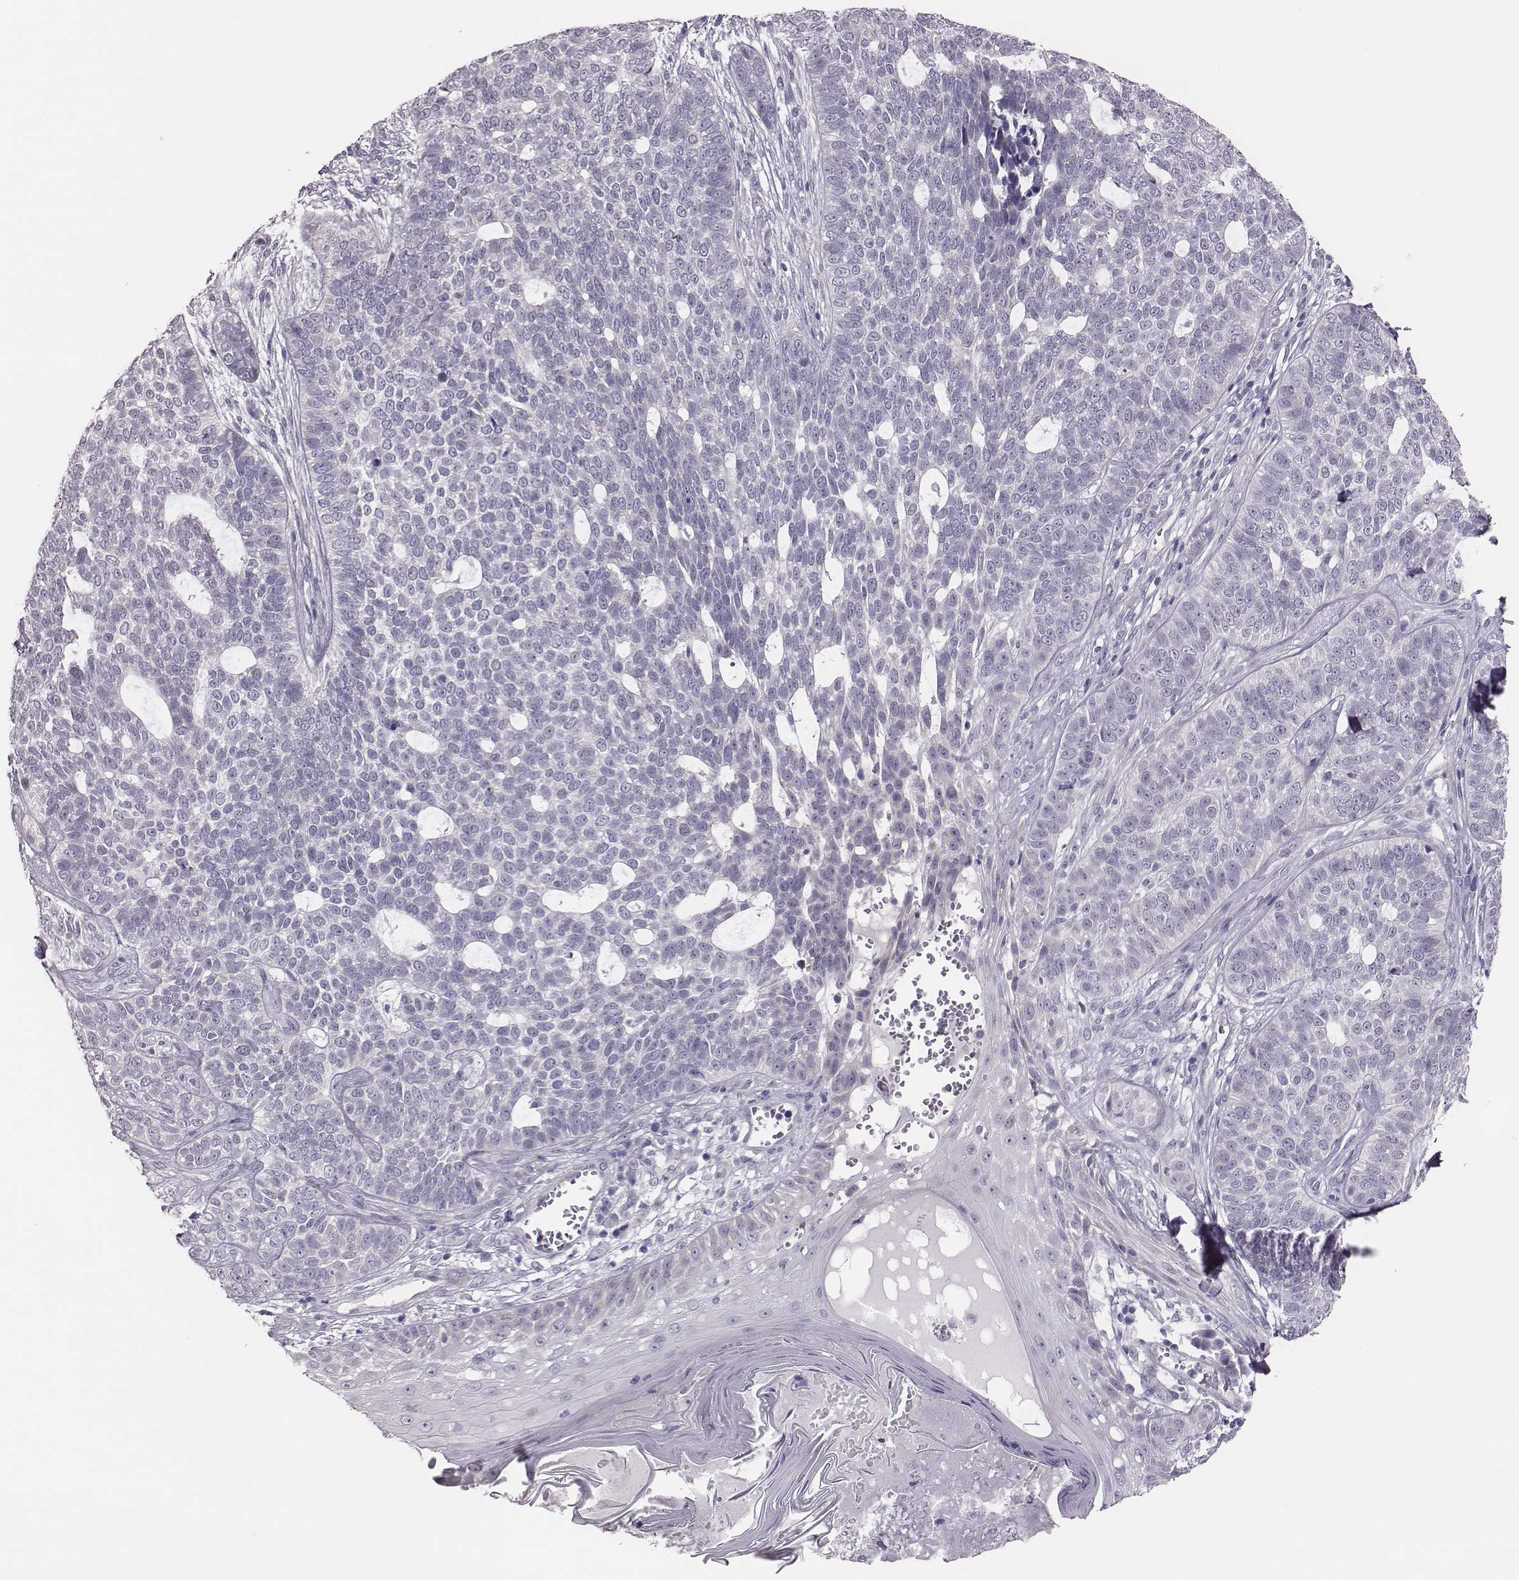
{"staining": {"intensity": "negative", "quantity": "none", "location": "none"}, "tissue": "skin cancer", "cell_type": "Tumor cells", "image_type": "cancer", "snomed": [{"axis": "morphology", "description": "Basal cell carcinoma"}, {"axis": "topography", "description": "Skin"}], "caption": "The micrograph demonstrates no significant expression in tumor cells of skin basal cell carcinoma.", "gene": "SCML2", "patient": {"sex": "female", "age": 69}}